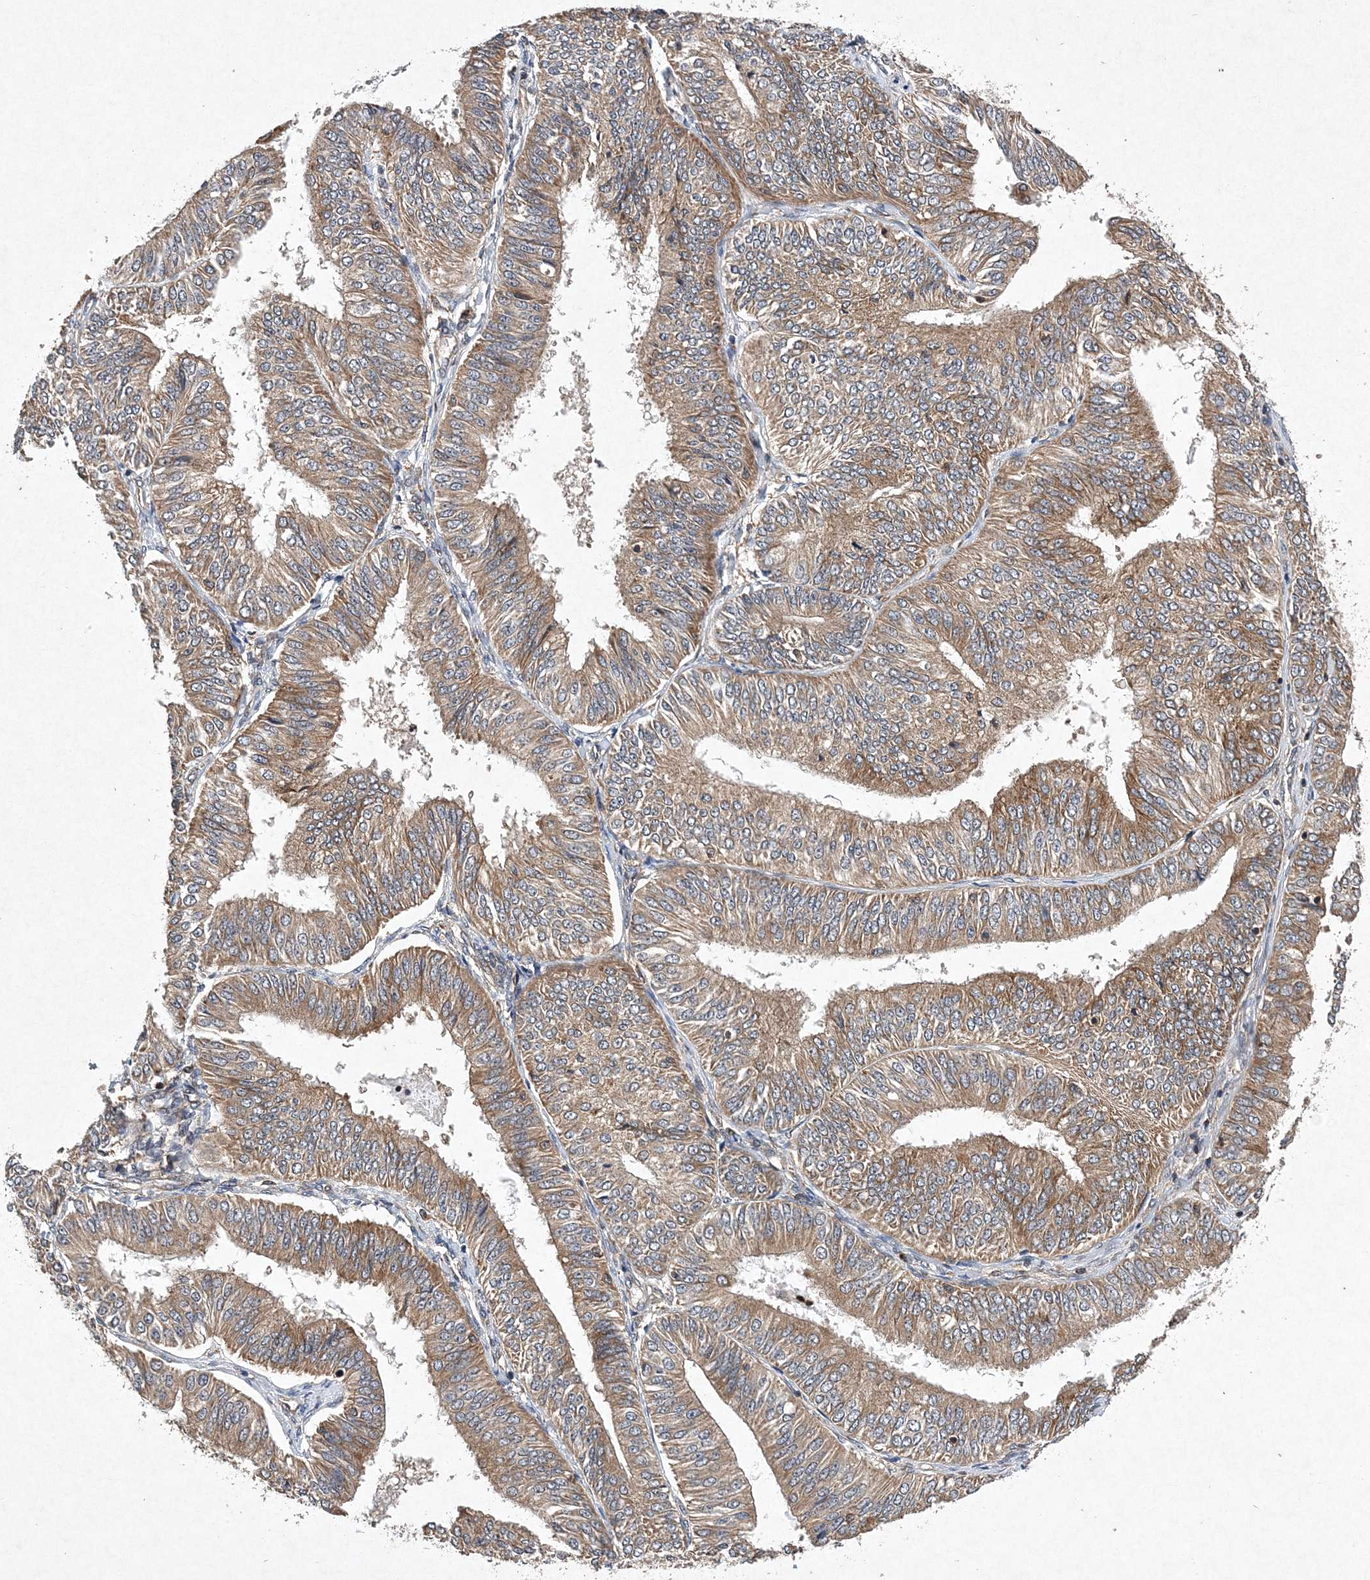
{"staining": {"intensity": "moderate", "quantity": ">75%", "location": "cytoplasmic/membranous"}, "tissue": "endometrial cancer", "cell_type": "Tumor cells", "image_type": "cancer", "snomed": [{"axis": "morphology", "description": "Adenocarcinoma, NOS"}, {"axis": "topography", "description": "Endometrium"}], "caption": "Endometrial cancer tissue demonstrates moderate cytoplasmic/membranous expression in about >75% of tumor cells", "gene": "PROSER1", "patient": {"sex": "female", "age": 58}}